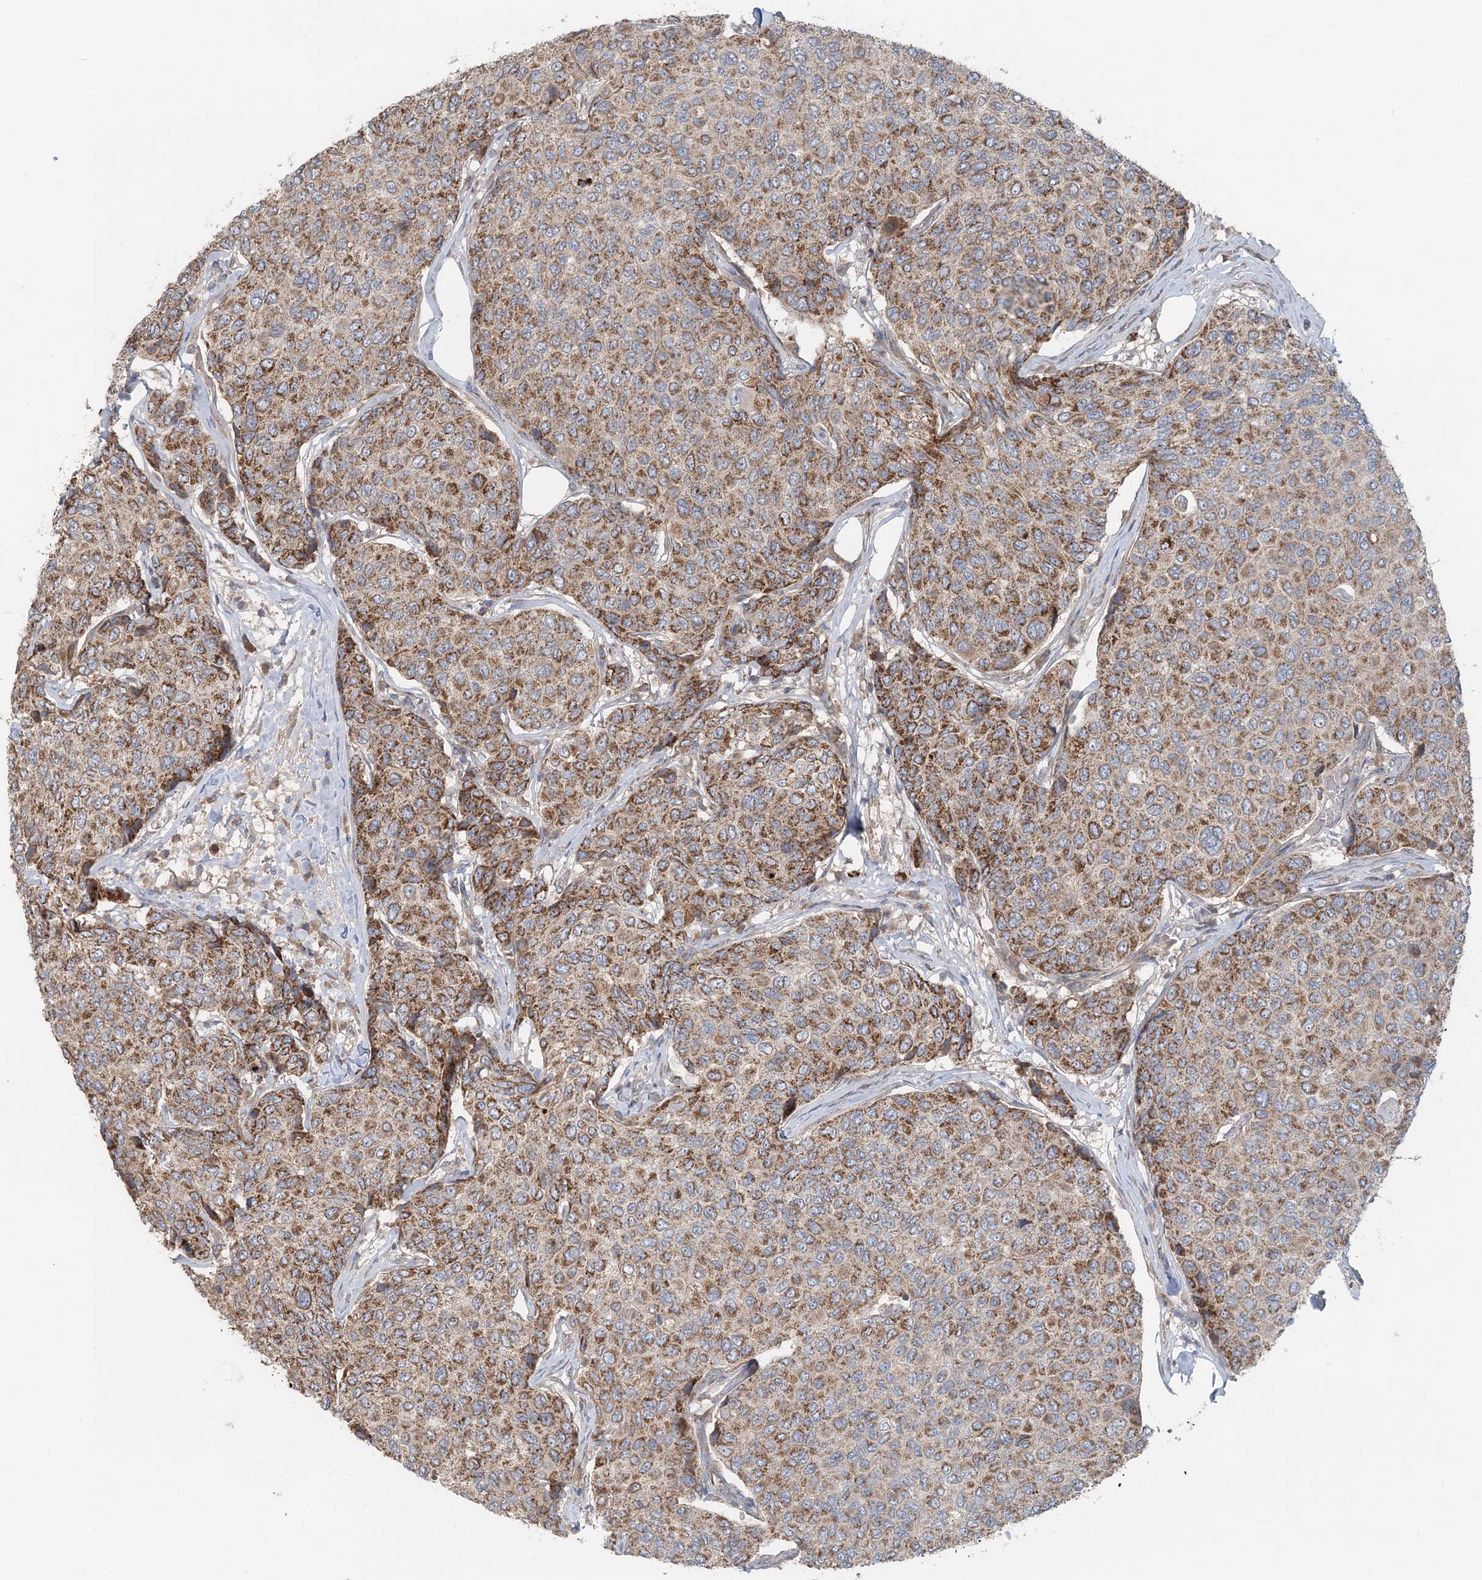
{"staining": {"intensity": "moderate", "quantity": ">75%", "location": "cytoplasmic/membranous"}, "tissue": "breast cancer", "cell_type": "Tumor cells", "image_type": "cancer", "snomed": [{"axis": "morphology", "description": "Duct carcinoma"}, {"axis": "topography", "description": "Breast"}], "caption": "Human breast cancer stained with a protein marker shows moderate staining in tumor cells.", "gene": "LRPPRC", "patient": {"sex": "female", "age": 55}}